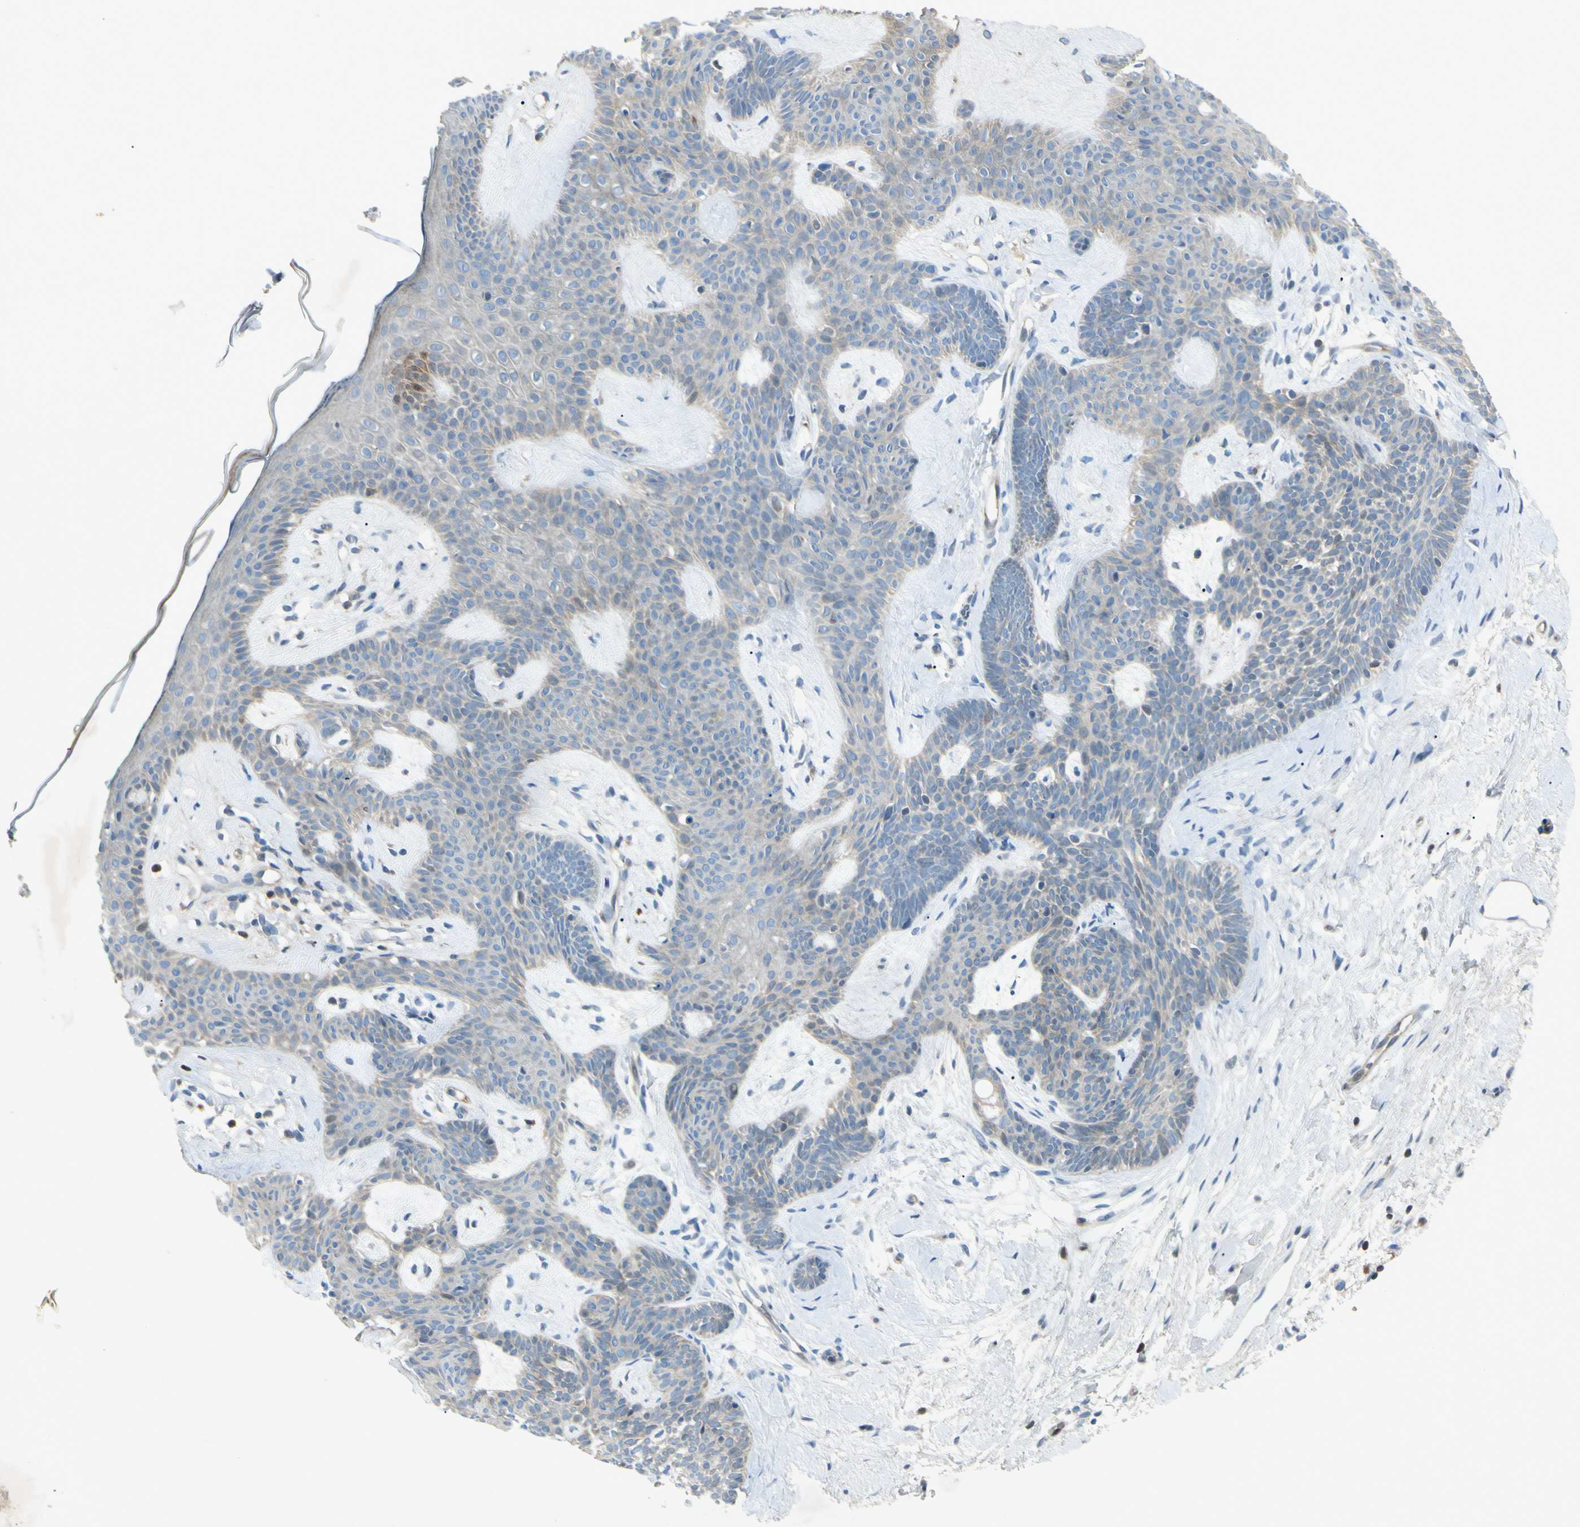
{"staining": {"intensity": "weak", "quantity": "25%-75%", "location": "cytoplasmic/membranous"}, "tissue": "skin cancer", "cell_type": "Tumor cells", "image_type": "cancer", "snomed": [{"axis": "morphology", "description": "Developmental malformation"}, {"axis": "morphology", "description": "Basal cell carcinoma"}, {"axis": "topography", "description": "Skin"}], "caption": "Immunohistochemistry (IHC) staining of skin cancer (basal cell carcinoma), which exhibits low levels of weak cytoplasmic/membranous expression in approximately 25%-75% of tumor cells indicating weak cytoplasmic/membranous protein staining. The staining was performed using DAB (brown) for protein detection and nuclei were counterstained in hematoxylin (blue).", "gene": "C1orf159", "patient": {"sex": "female", "age": 62}}